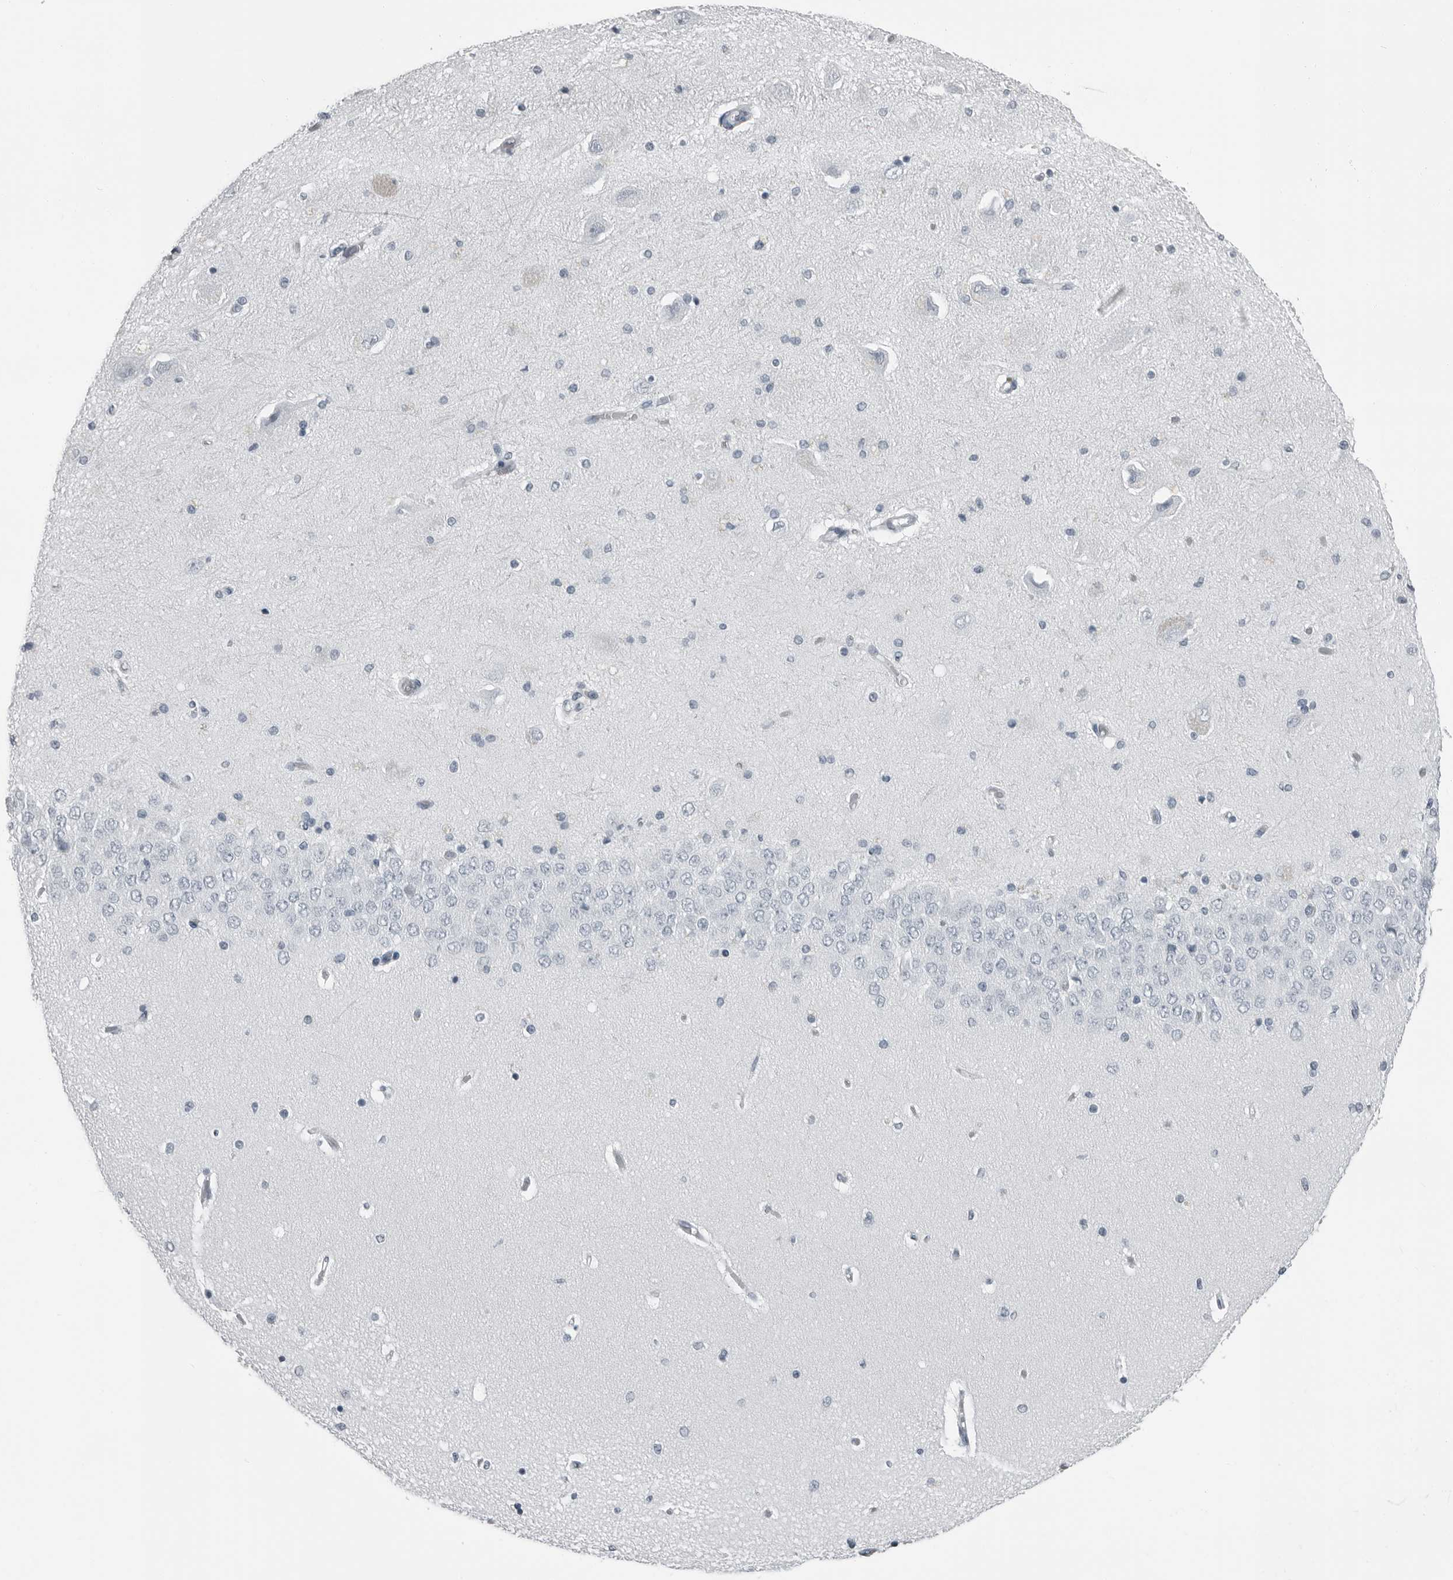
{"staining": {"intensity": "negative", "quantity": "none", "location": "none"}, "tissue": "hippocampus", "cell_type": "Glial cells", "image_type": "normal", "snomed": [{"axis": "morphology", "description": "Normal tissue, NOS"}, {"axis": "topography", "description": "Hippocampus"}], "caption": "An immunohistochemistry (IHC) histopathology image of unremarkable hippocampus is shown. There is no staining in glial cells of hippocampus.", "gene": "PRSS1", "patient": {"sex": "female", "age": 54}}